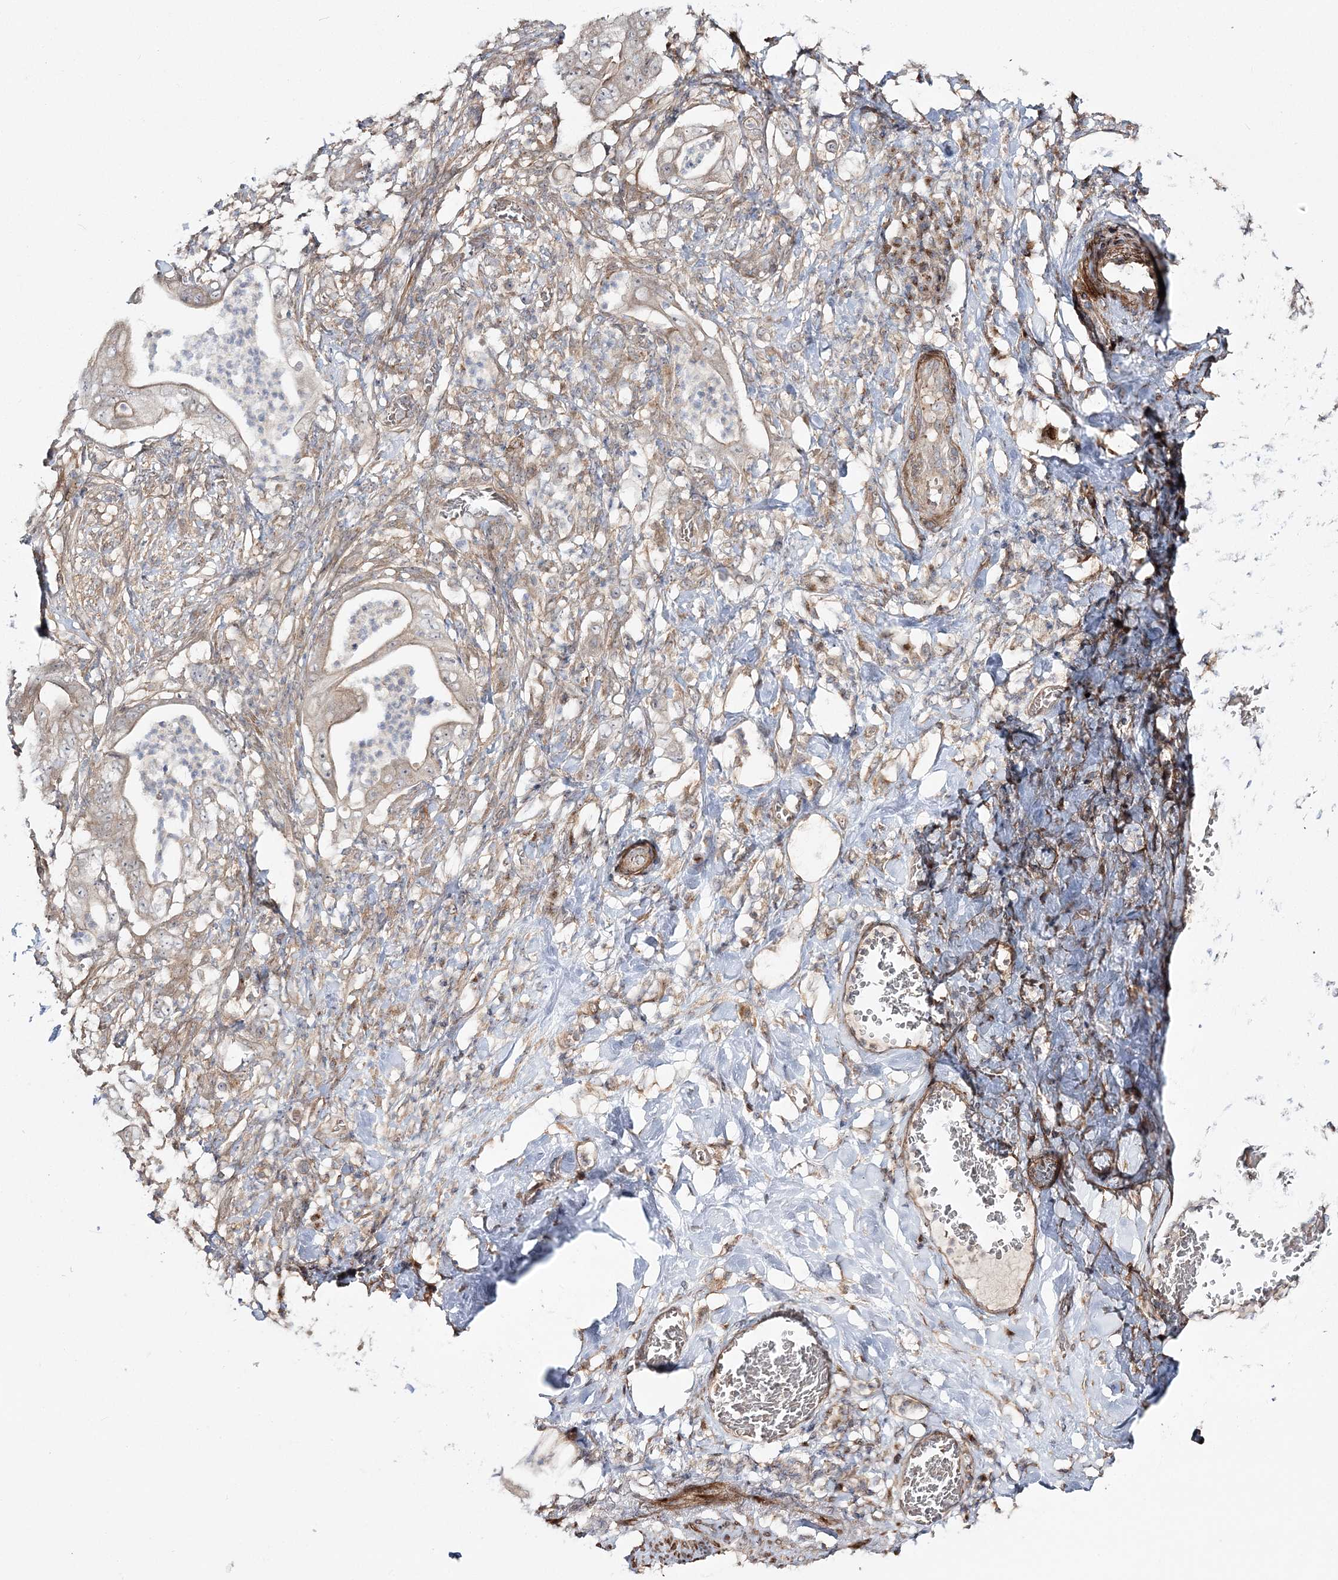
{"staining": {"intensity": "weak", "quantity": "<25%", "location": "cytoplasmic/membranous"}, "tissue": "stomach cancer", "cell_type": "Tumor cells", "image_type": "cancer", "snomed": [{"axis": "morphology", "description": "Adenocarcinoma, NOS"}, {"axis": "topography", "description": "Stomach"}], "caption": "There is no significant expression in tumor cells of stomach cancer (adenocarcinoma). (DAB (3,3'-diaminobenzidine) immunohistochemistry (IHC) visualized using brightfield microscopy, high magnification).", "gene": "MOCS2", "patient": {"sex": "female", "age": 73}}